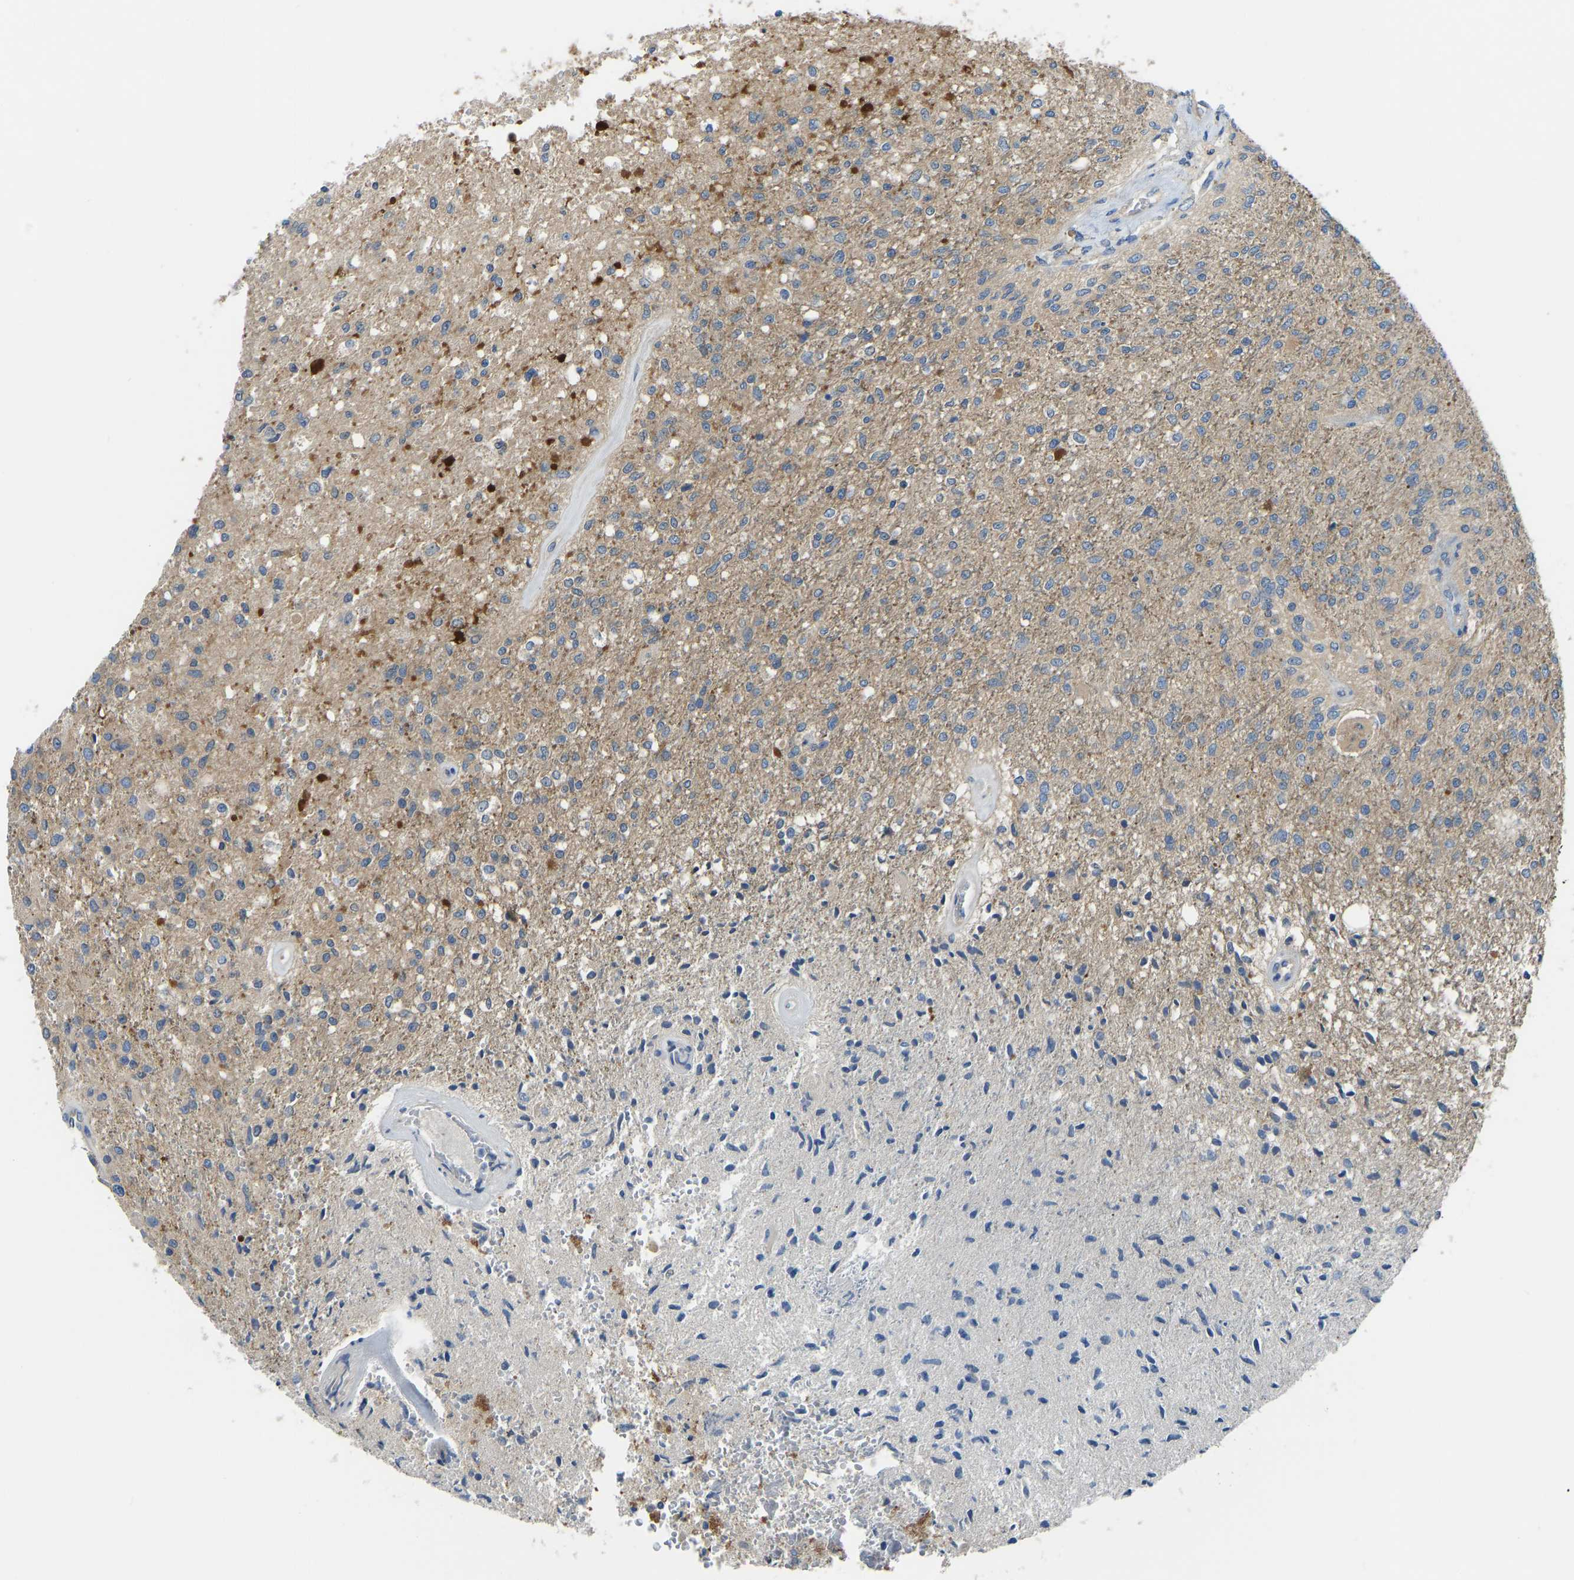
{"staining": {"intensity": "weak", "quantity": "<25%", "location": "cytoplasmic/membranous"}, "tissue": "glioma", "cell_type": "Tumor cells", "image_type": "cancer", "snomed": [{"axis": "morphology", "description": "Normal tissue, NOS"}, {"axis": "morphology", "description": "Glioma, malignant, High grade"}, {"axis": "topography", "description": "Cerebral cortex"}], "caption": "Human glioma stained for a protein using immunohistochemistry (IHC) reveals no positivity in tumor cells.", "gene": "PPP3CA", "patient": {"sex": "male", "age": 77}}